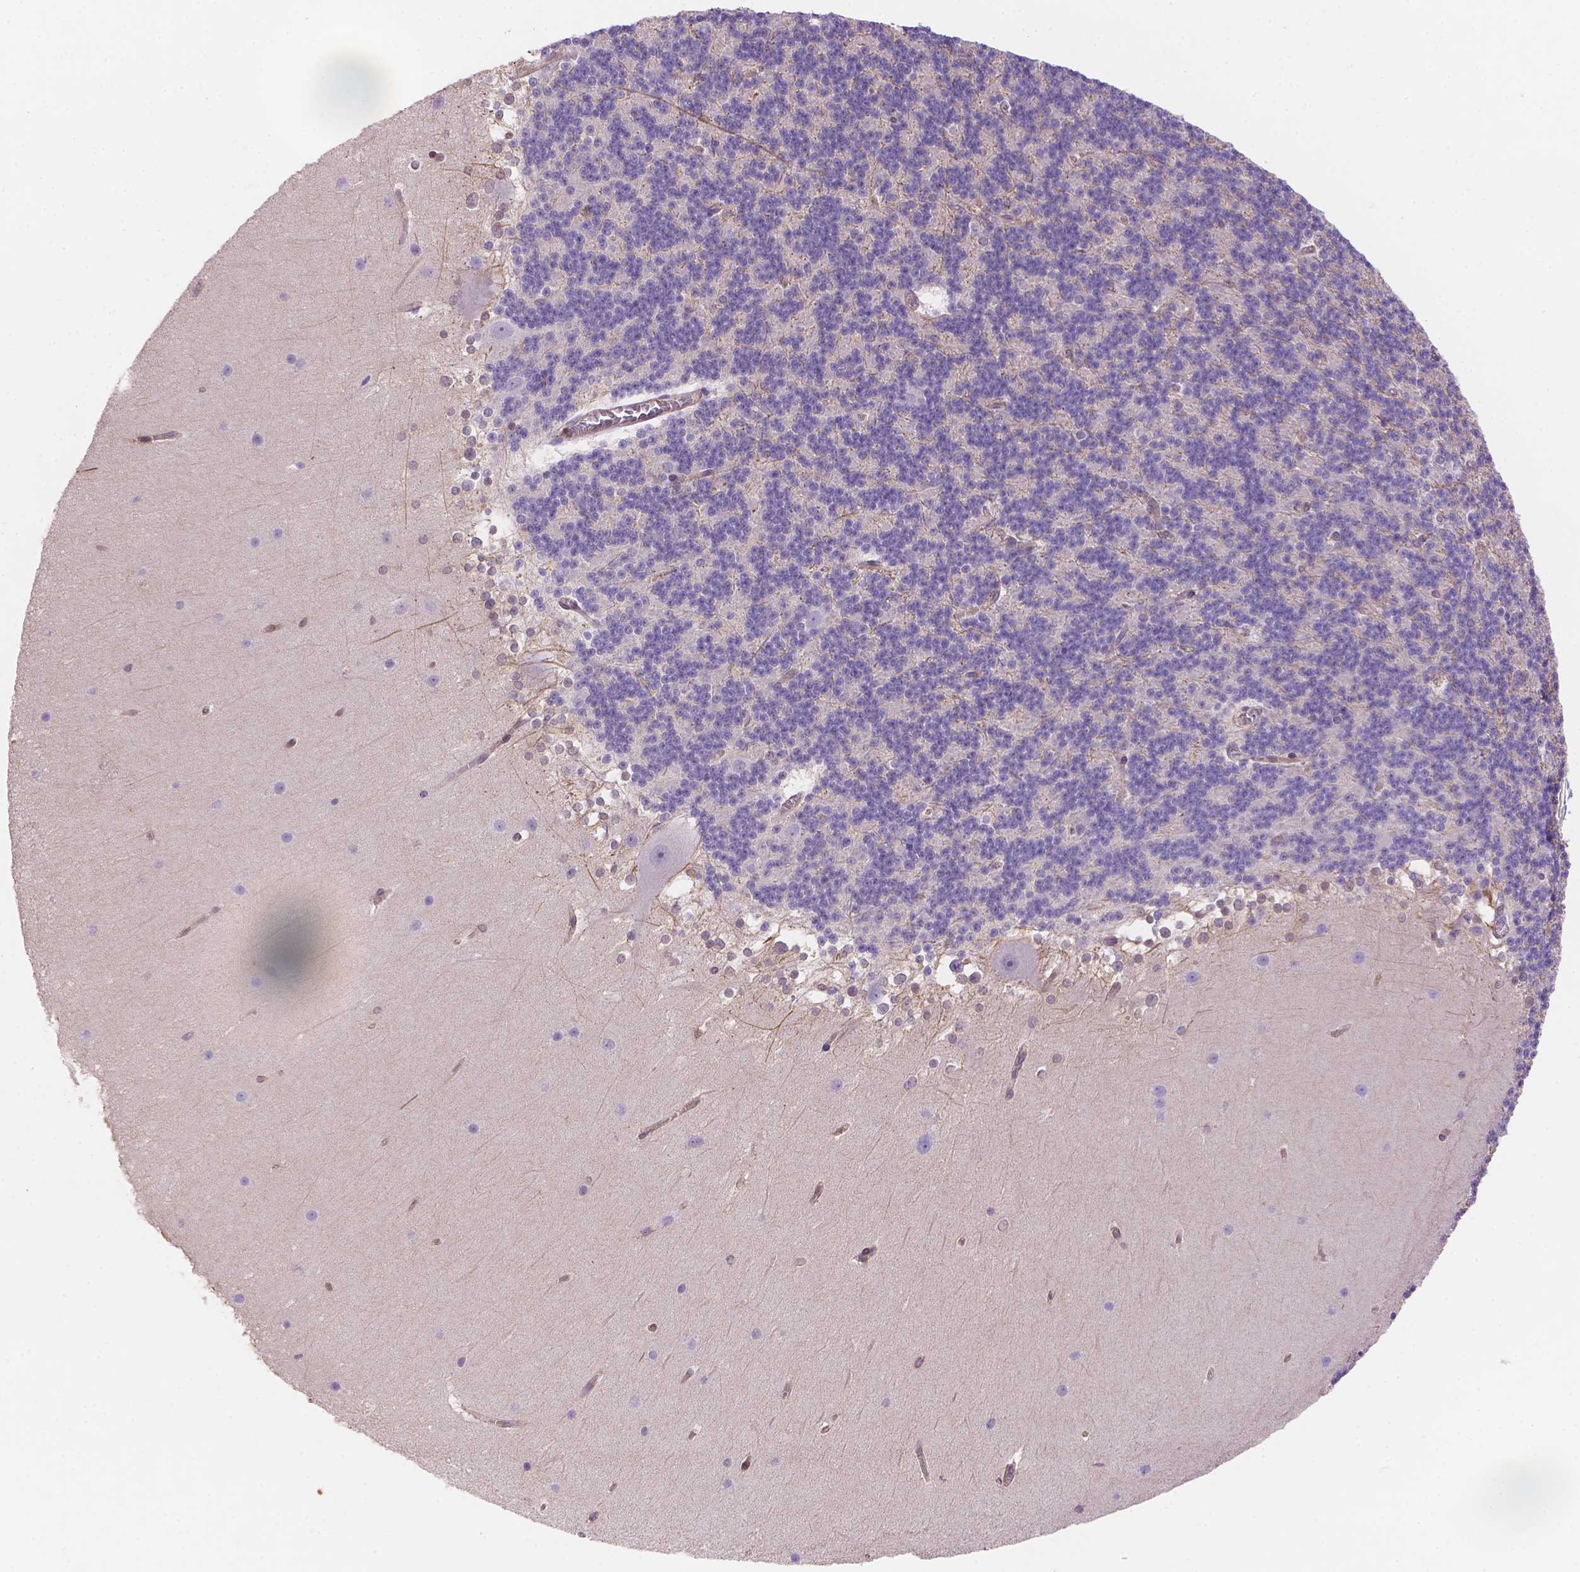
{"staining": {"intensity": "negative", "quantity": "none", "location": "none"}, "tissue": "cerebellum", "cell_type": "Cells in granular layer", "image_type": "normal", "snomed": [{"axis": "morphology", "description": "Normal tissue, NOS"}, {"axis": "topography", "description": "Cerebellum"}], "caption": "Cells in granular layer show no significant protein positivity in normal cerebellum.", "gene": "DMWD", "patient": {"sex": "female", "age": 19}}